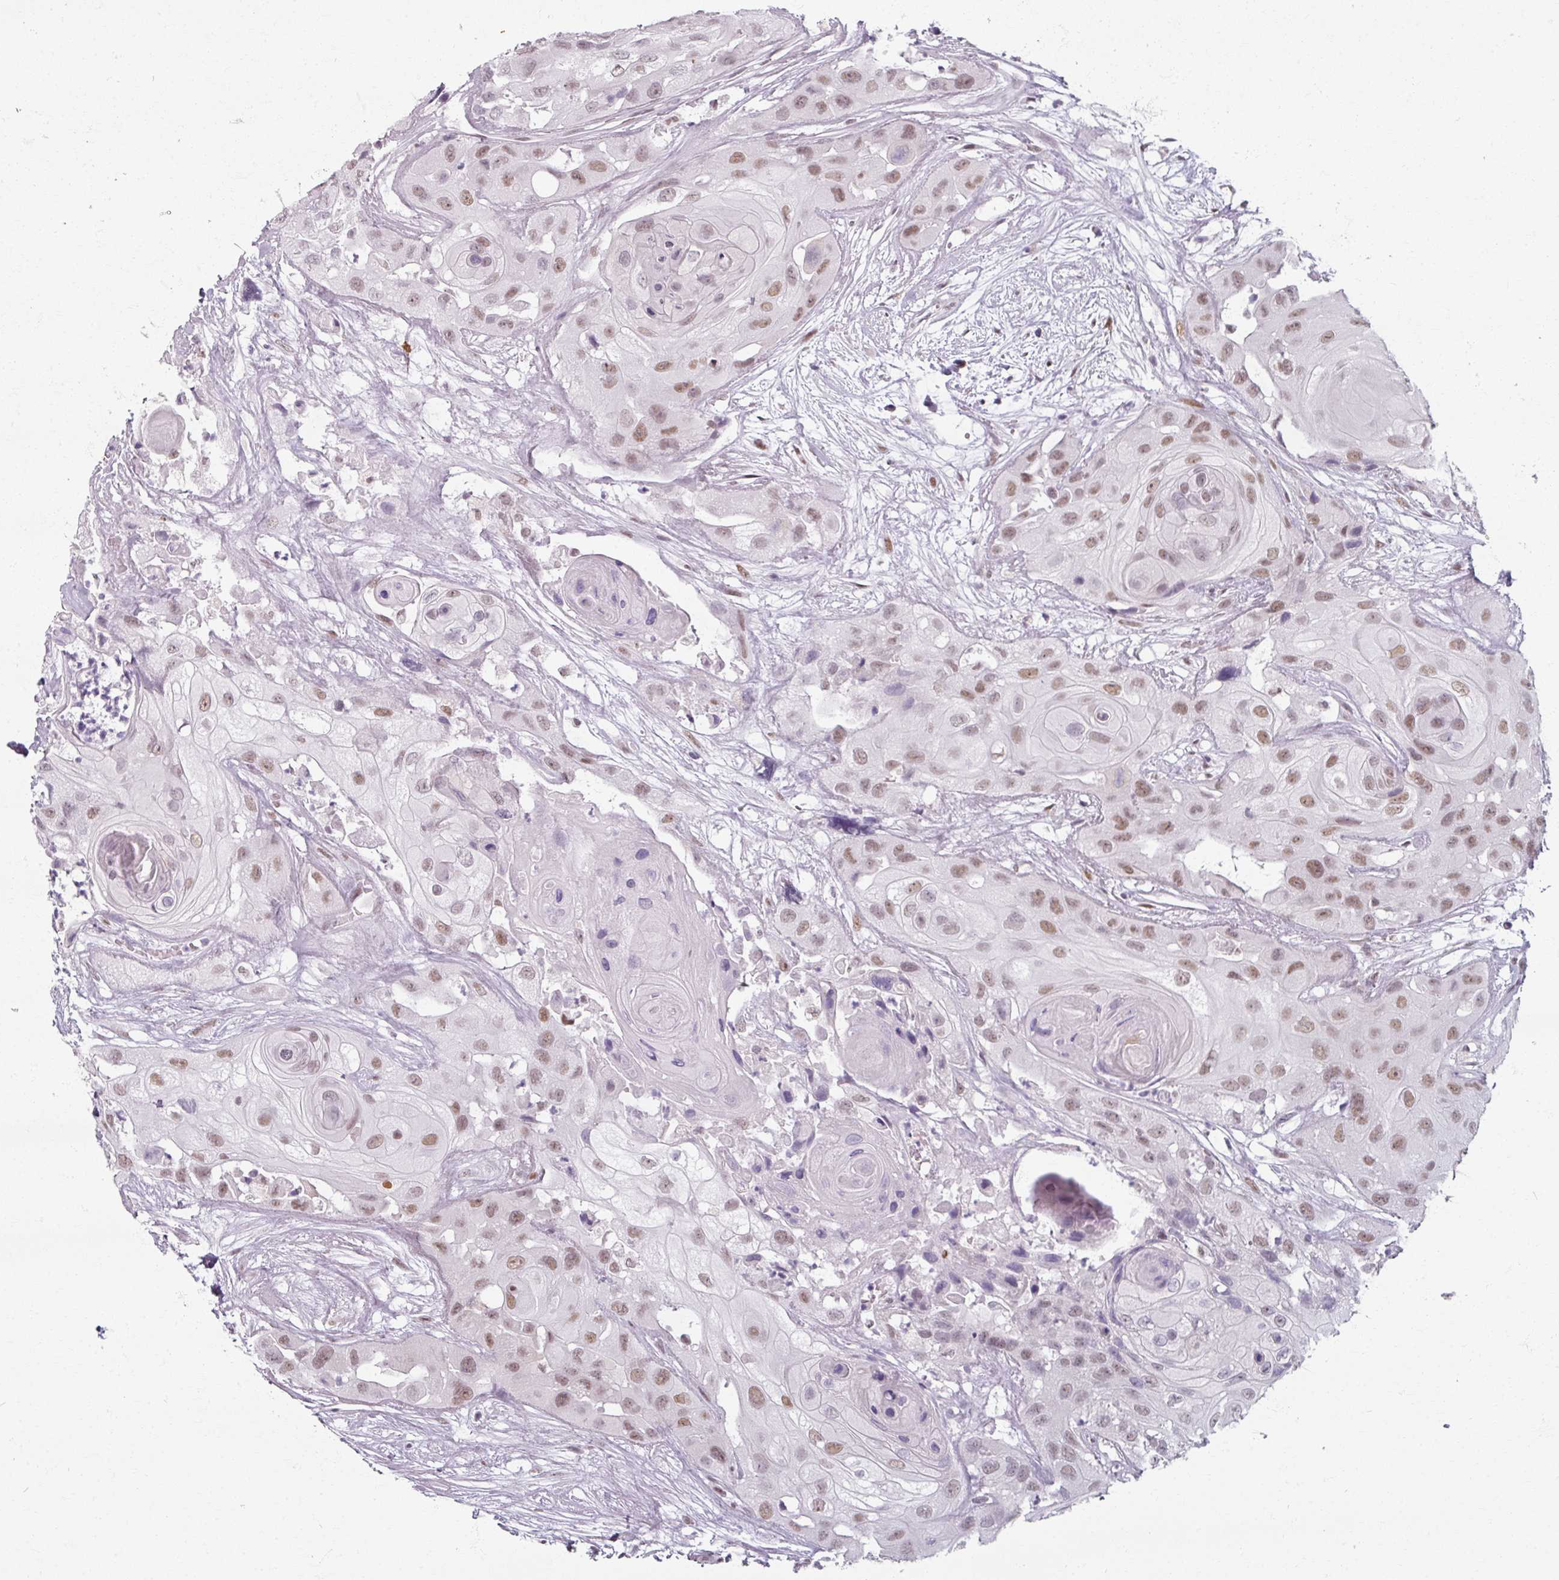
{"staining": {"intensity": "moderate", "quantity": ">75%", "location": "nuclear"}, "tissue": "head and neck cancer", "cell_type": "Tumor cells", "image_type": "cancer", "snomed": [{"axis": "morphology", "description": "Squamous cell carcinoma, NOS"}, {"axis": "topography", "description": "Head-Neck"}], "caption": "Squamous cell carcinoma (head and neck) stained for a protein displays moderate nuclear positivity in tumor cells. The protein of interest is stained brown, and the nuclei are stained in blue (DAB (3,3'-diaminobenzidine) IHC with brightfield microscopy, high magnification).", "gene": "RIPOR3", "patient": {"sex": "male", "age": 83}}